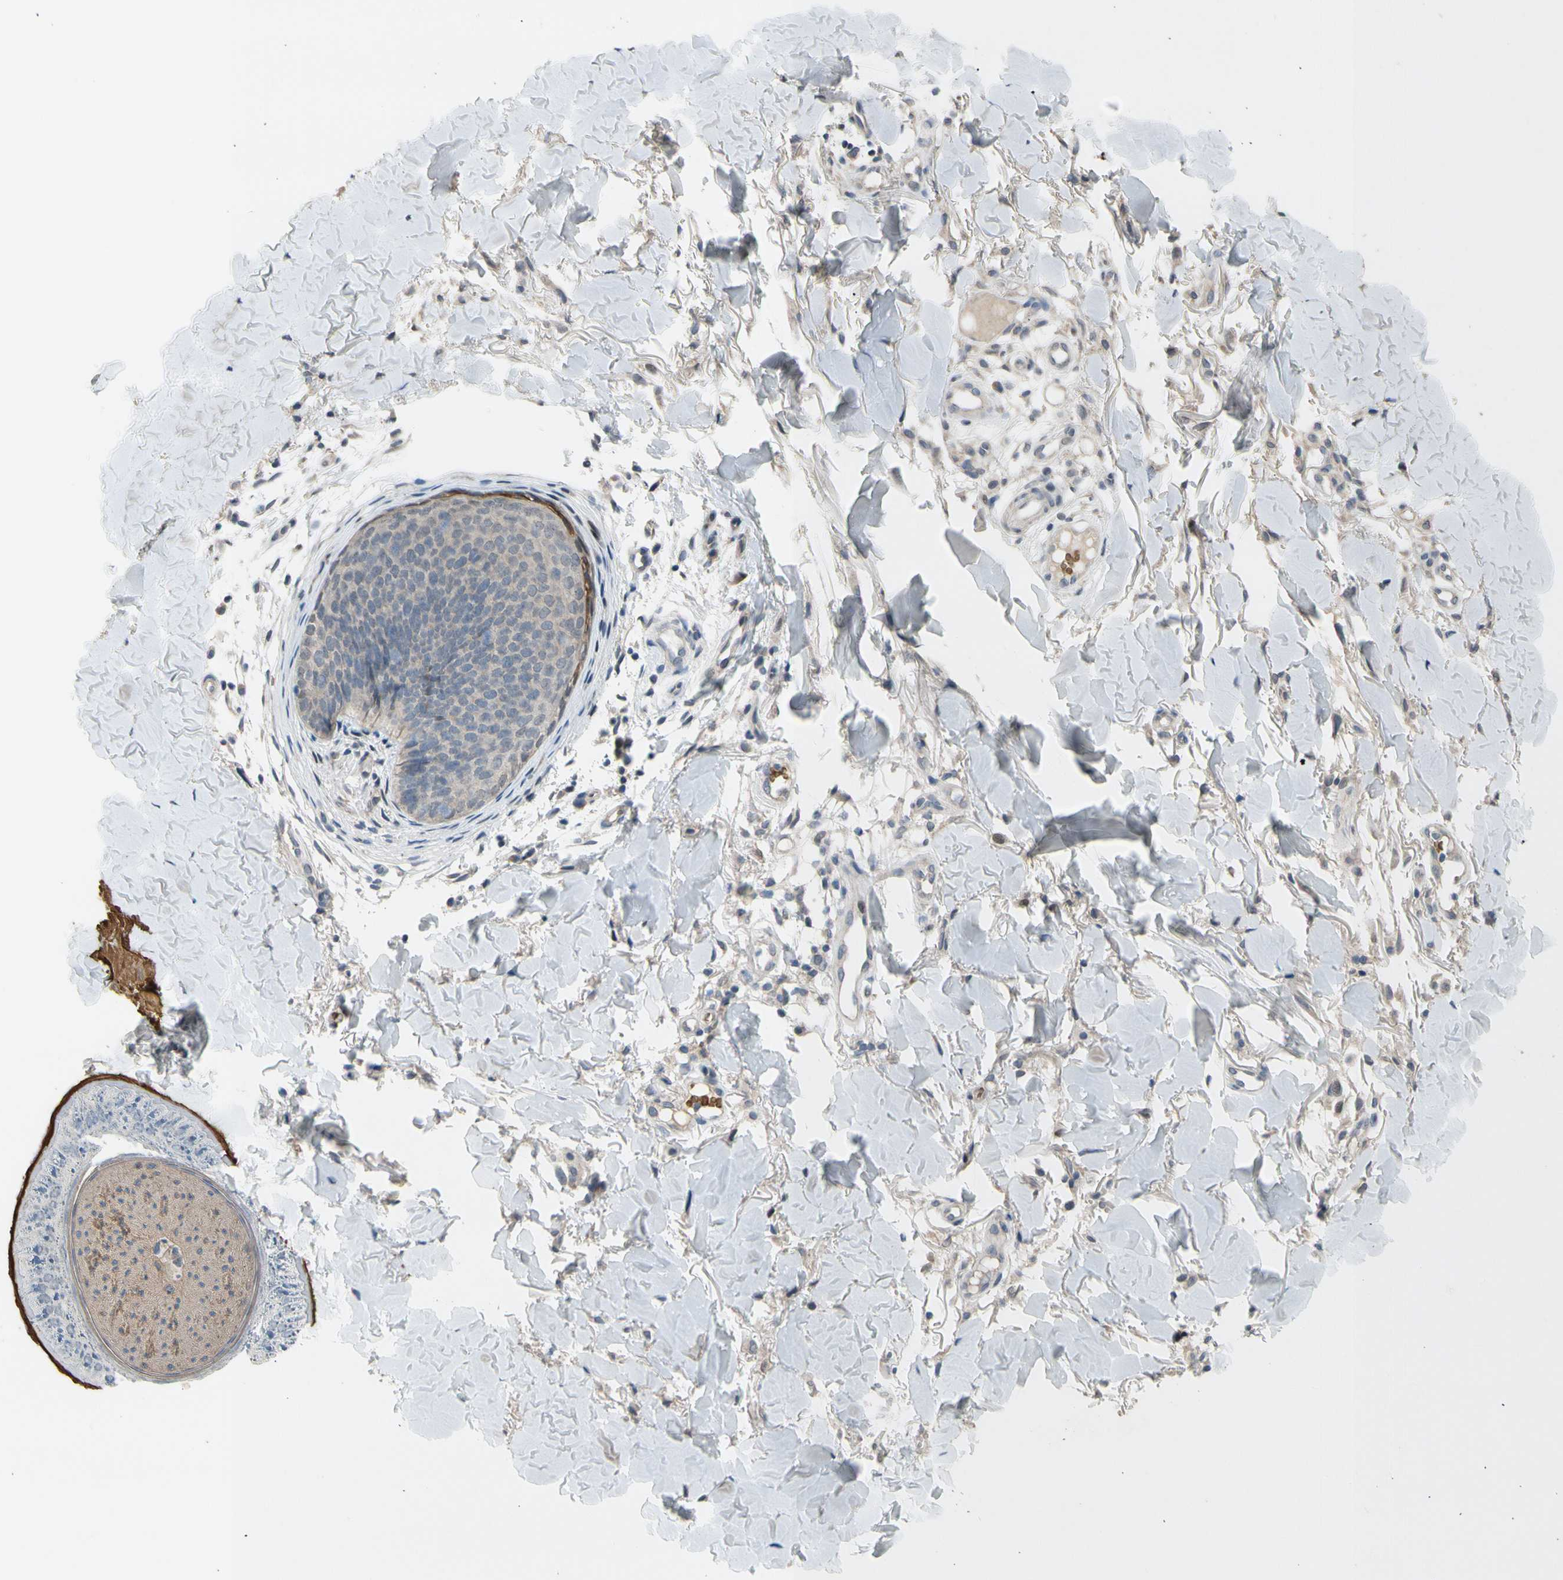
{"staining": {"intensity": "moderate", "quantity": ">75%", "location": "cytoplasmic/membranous"}, "tissue": "skin cancer", "cell_type": "Tumor cells", "image_type": "cancer", "snomed": [{"axis": "morphology", "description": "Normal tissue, NOS"}, {"axis": "morphology", "description": "Basal cell carcinoma"}, {"axis": "topography", "description": "Skin"}], "caption": "This is a photomicrograph of immunohistochemistry staining of basal cell carcinoma (skin), which shows moderate expression in the cytoplasmic/membranous of tumor cells.", "gene": "ZNF184", "patient": {"sex": "male", "age": 52}}